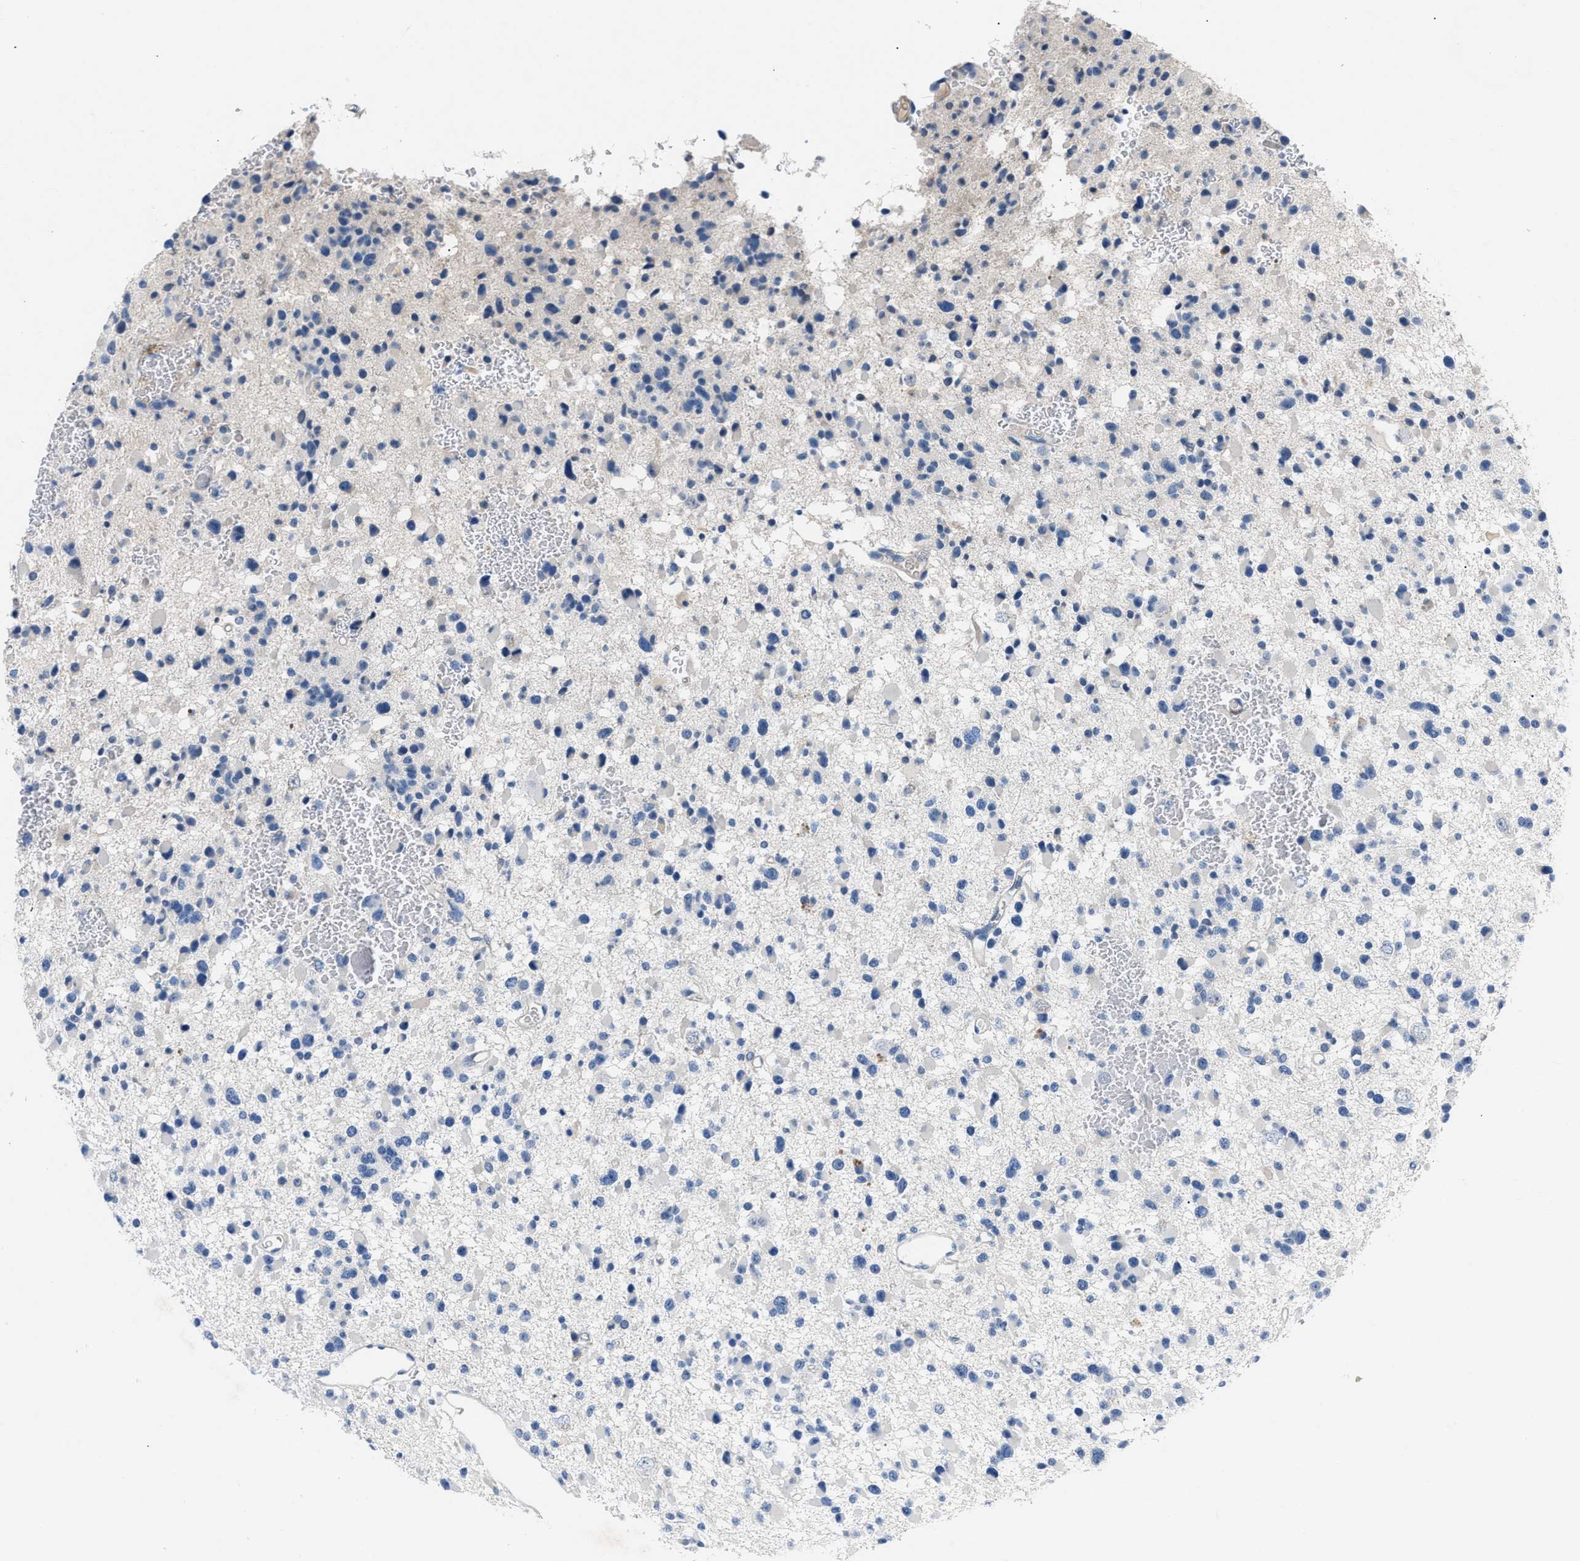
{"staining": {"intensity": "negative", "quantity": "none", "location": "none"}, "tissue": "glioma", "cell_type": "Tumor cells", "image_type": "cancer", "snomed": [{"axis": "morphology", "description": "Glioma, malignant, Low grade"}, {"axis": "topography", "description": "Brain"}], "caption": "Protein analysis of glioma displays no significant positivity in tumor cells. (DAB (3,3'-diaminobenzidine) IHC visualized using brightfield microscopy, high magnification).", "gene": "DNAAF5", "patient": {"sex": "female", "age": 22}}